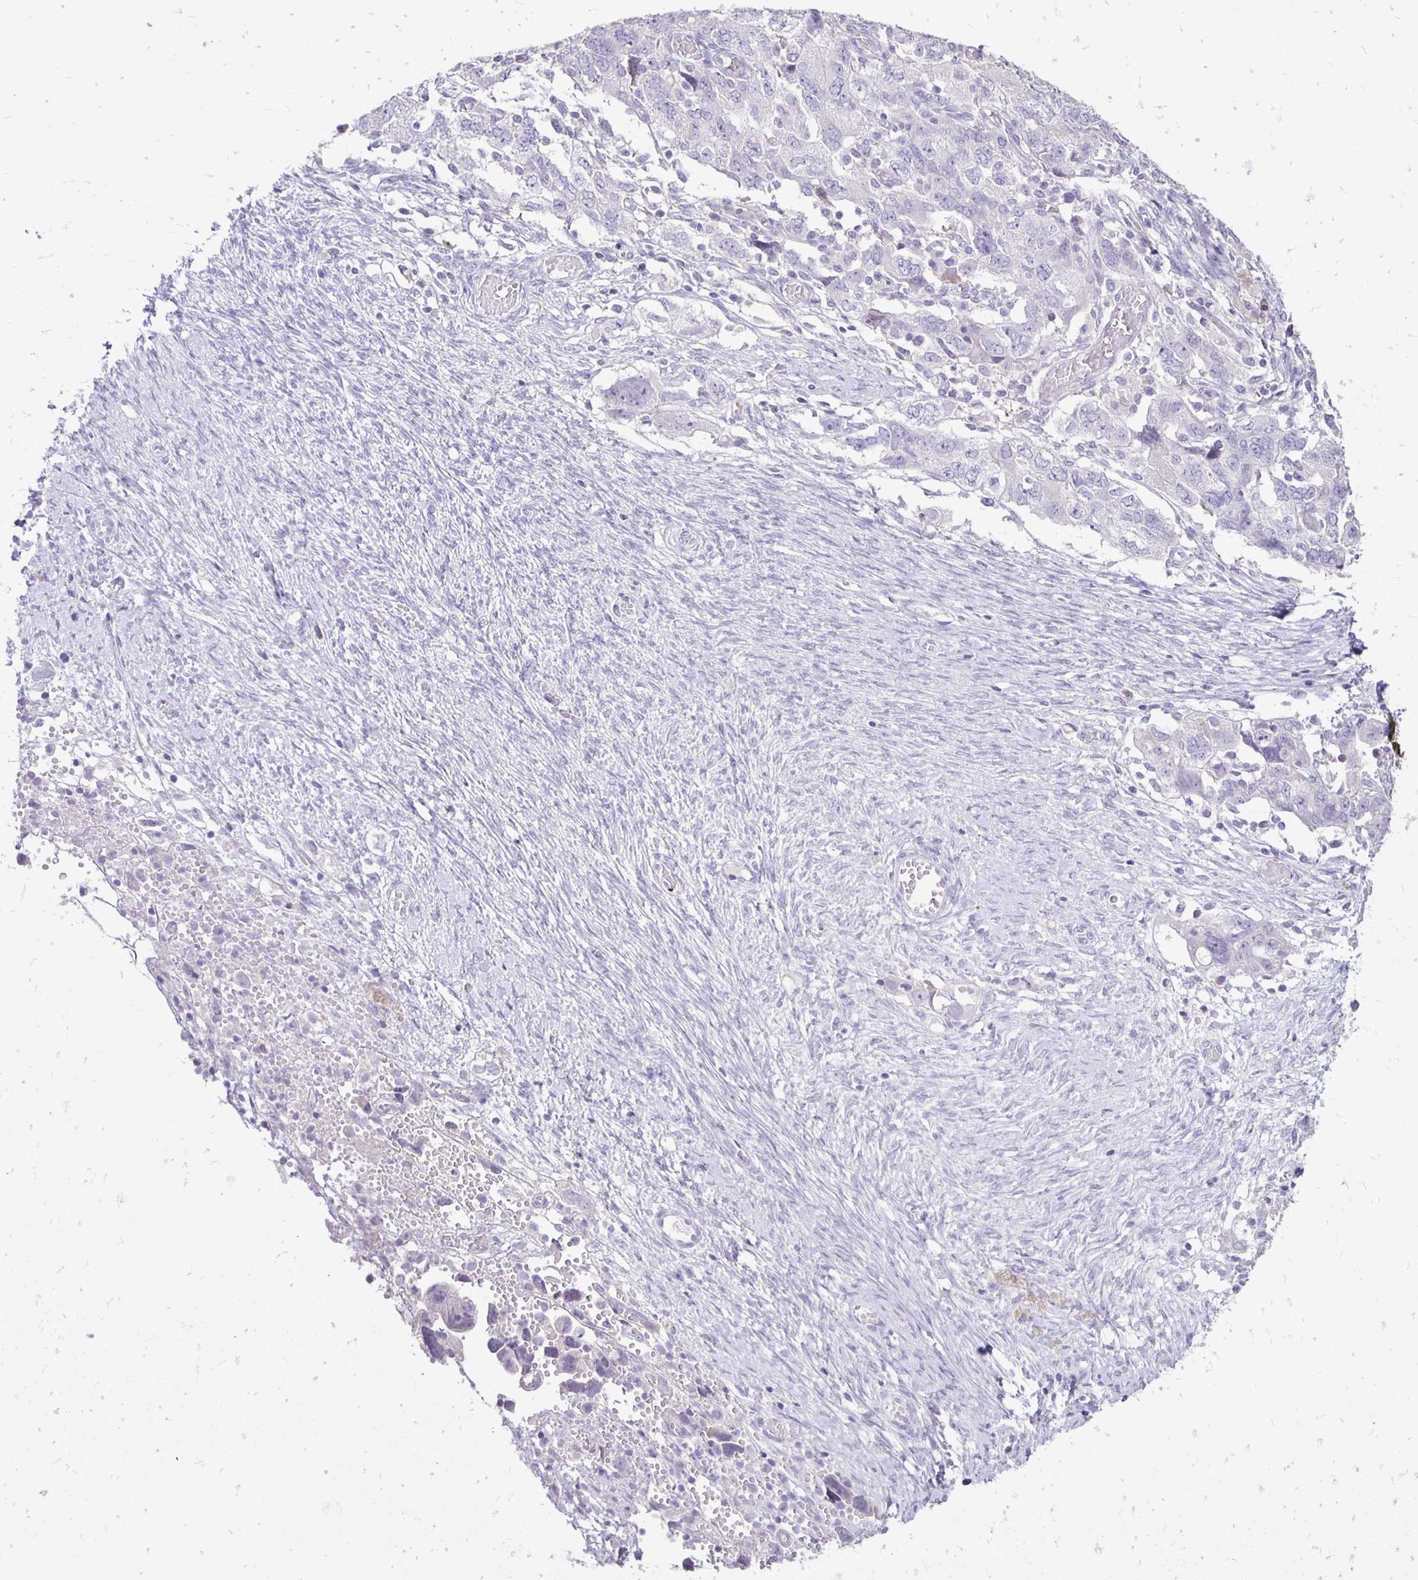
{"staining": {"intensity": "negative", "quantity": "none", "location": "none"}, "tissue": "ovarian cancer", "cell_type": "Tumor cells", "image_type": "cancer", "snomed": [{"axis": "morphology", "description": "Carcinoma, NOS"}, {"axis": "morphology", "description": "Cystadenocarcinoma, serous, NOS"}, {"axis": "topography", "description": "Ovary"}], "caption": "A micrograph of ovarian cancer stained for a protein displays no brown staining in tumor cells.", "gene": "GAS2", "patient": {"sex": "female", "age": 69}}